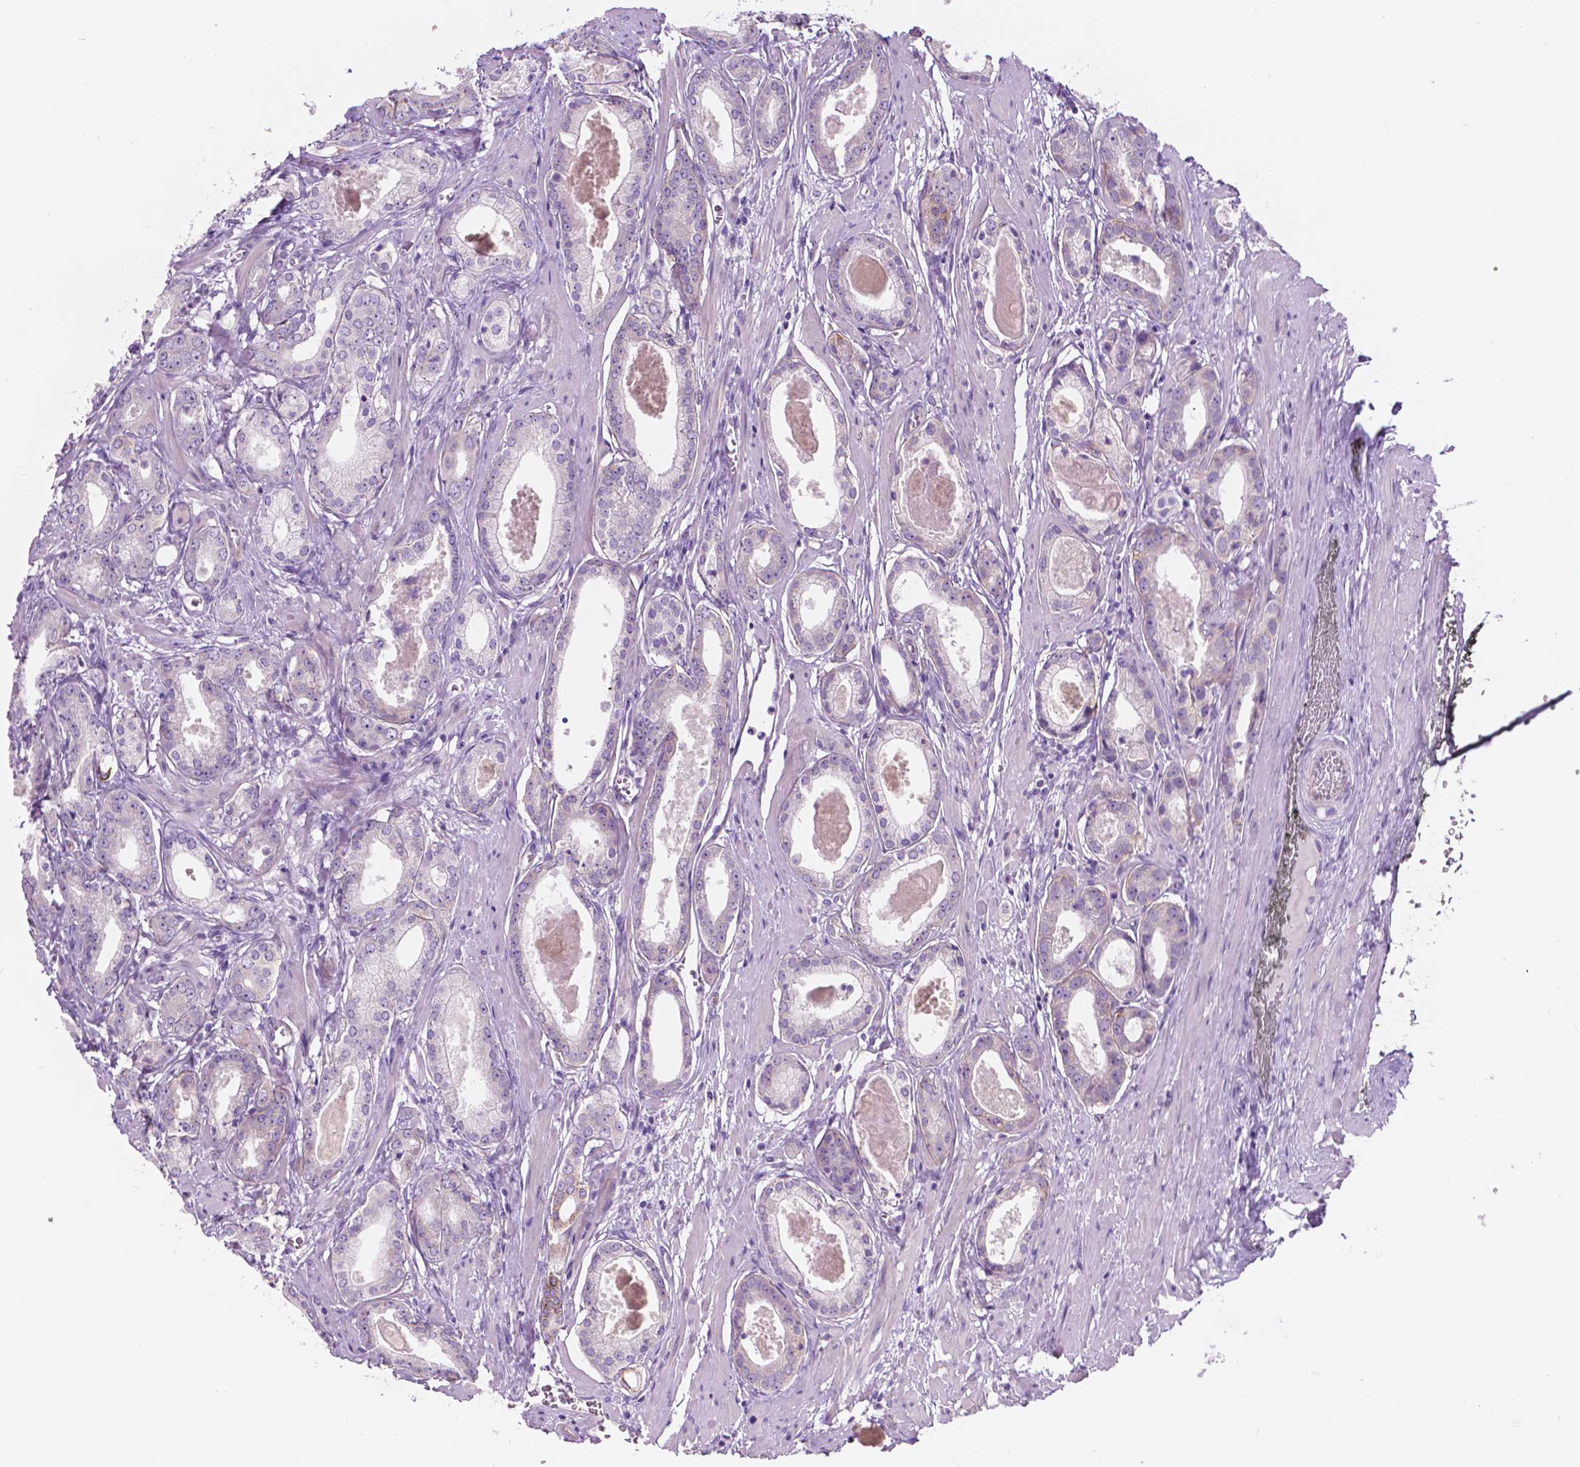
{"staining": {"intensity": "weak", "quantity": "<25%", "location": "cytoplasmic/membranous"}, "tissue": "prostate cancer", "cell_type": "Tumor cells", "image_type": "cancer", "snomed": [{"axis": "morphology", "description": "Adenocarcinoma, NOS"}, {"axis": "morphology", "description": "Adenocarcinoma, Low grade"}, {"axis": "topography", "description": "Prostate"}], "caption": "IHC of prostate low-grade adenocarcinoma exhibits no staining in tumor cells.", "gene": "NOS1AP", "patient": {"sex": "male", "age": 64}}